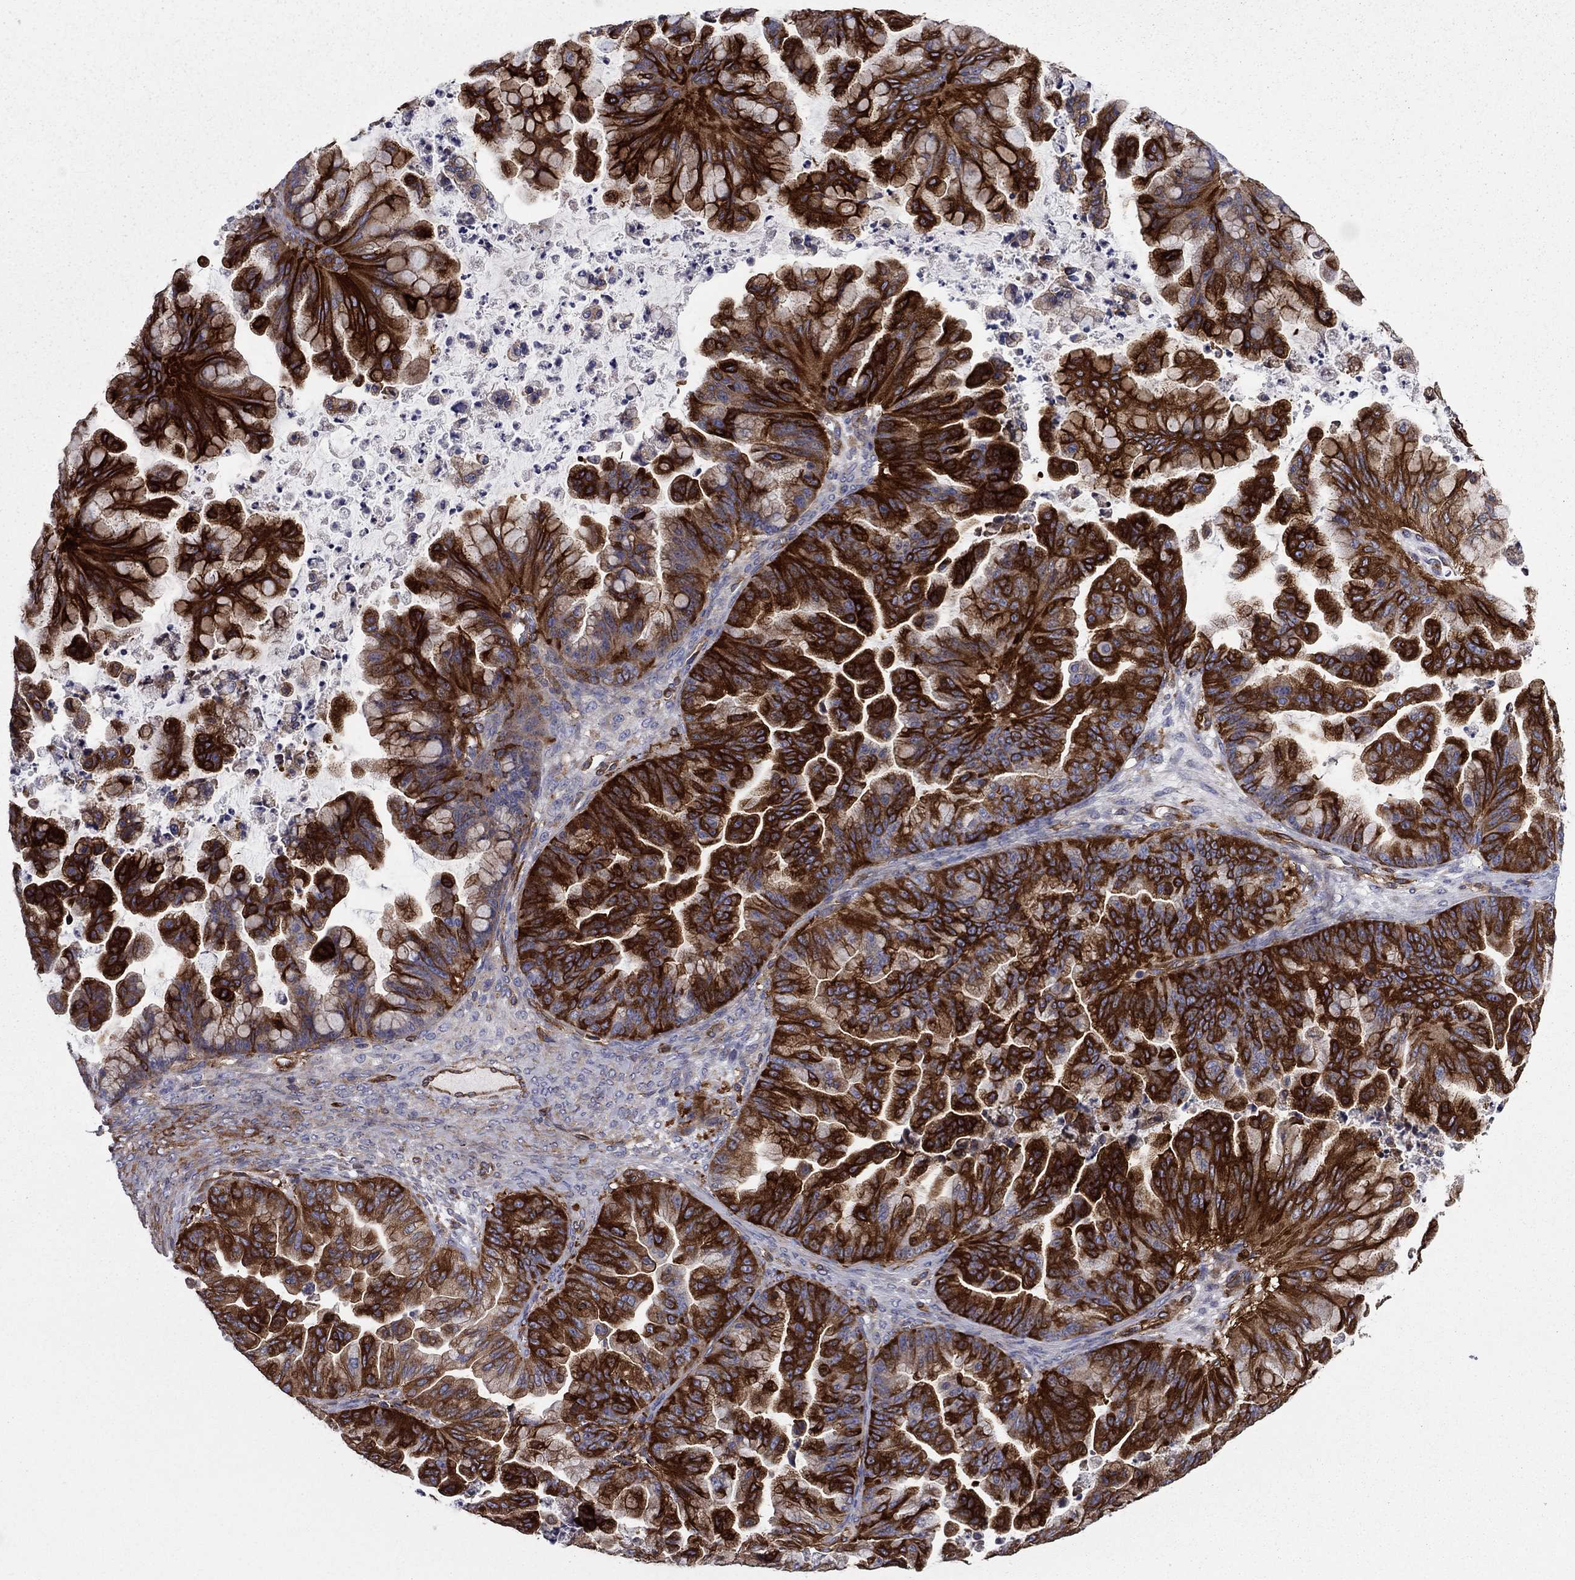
{"staining": {"intensity": "strong", "quantity": ">75%", "location": "cytoplasmic/membranous"}, "tissue": "ovarian cancer", "cell_type": "Tumor cells", "image_type": "cancer", "snomed": [{"axis": "morphology", "description": "Cystadenocarcinoma, mucinous, NOS"}, {"axis": "topography", "description": "Ovary"}], "caption": "Brown immunohistochemical staining in human ovarian cancer (mucinous cystadenocarcinoma) displays strong cytoplasmic/membranous expression in approximately >75% of tumor cells. (DAB = brown stain, brightfield microscopy at high magnification).", "gene": "EHBP1L1", "patient": {"sex": "female", "age": 67}}